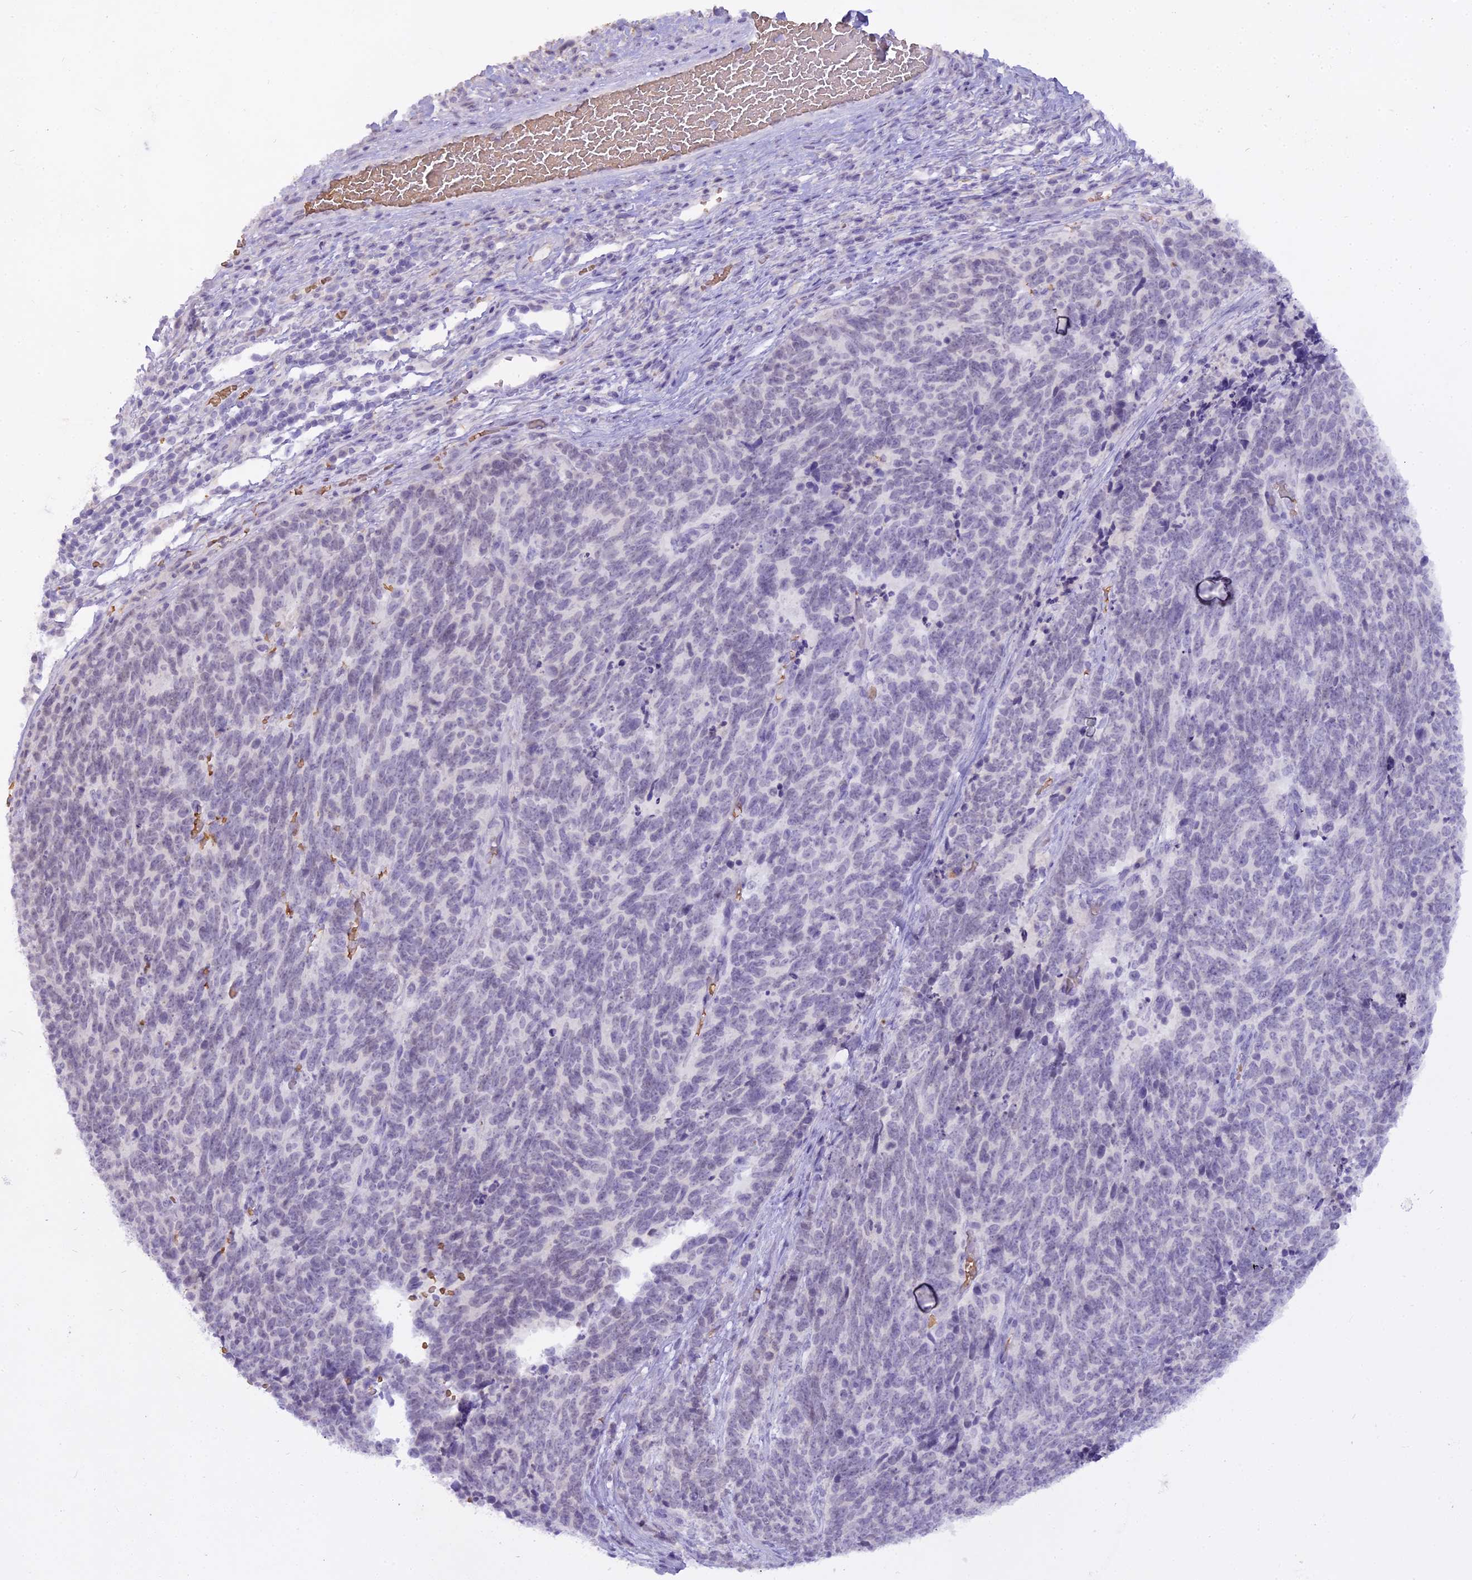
{"staining": {"intensity": "negative", "quantity": "none", "location": "none"}, "tissue": "cervical cancer", "cell_type": "Tumor cells", "image_type": "cancer", "snomed": [{"axis": "morphology", "description": "Squamous cell carcinoma, NOS"}, {"axis": "topography", "description": "Cervix"}], "caption": "Immunohistochemistry (IHC) histopathology image of neoplastic tissue: human squamous cell carcinoma (cervical) stained with DAB (3,3'-diaminobenzidine) reveals no significant protein staining in tumor cells. The staining is performed using DAB brown chromogen with nuclei counter-stained in using hematoxylin.", "gene": "OSTN", "patient": {"sex": "female", "age": 29}}